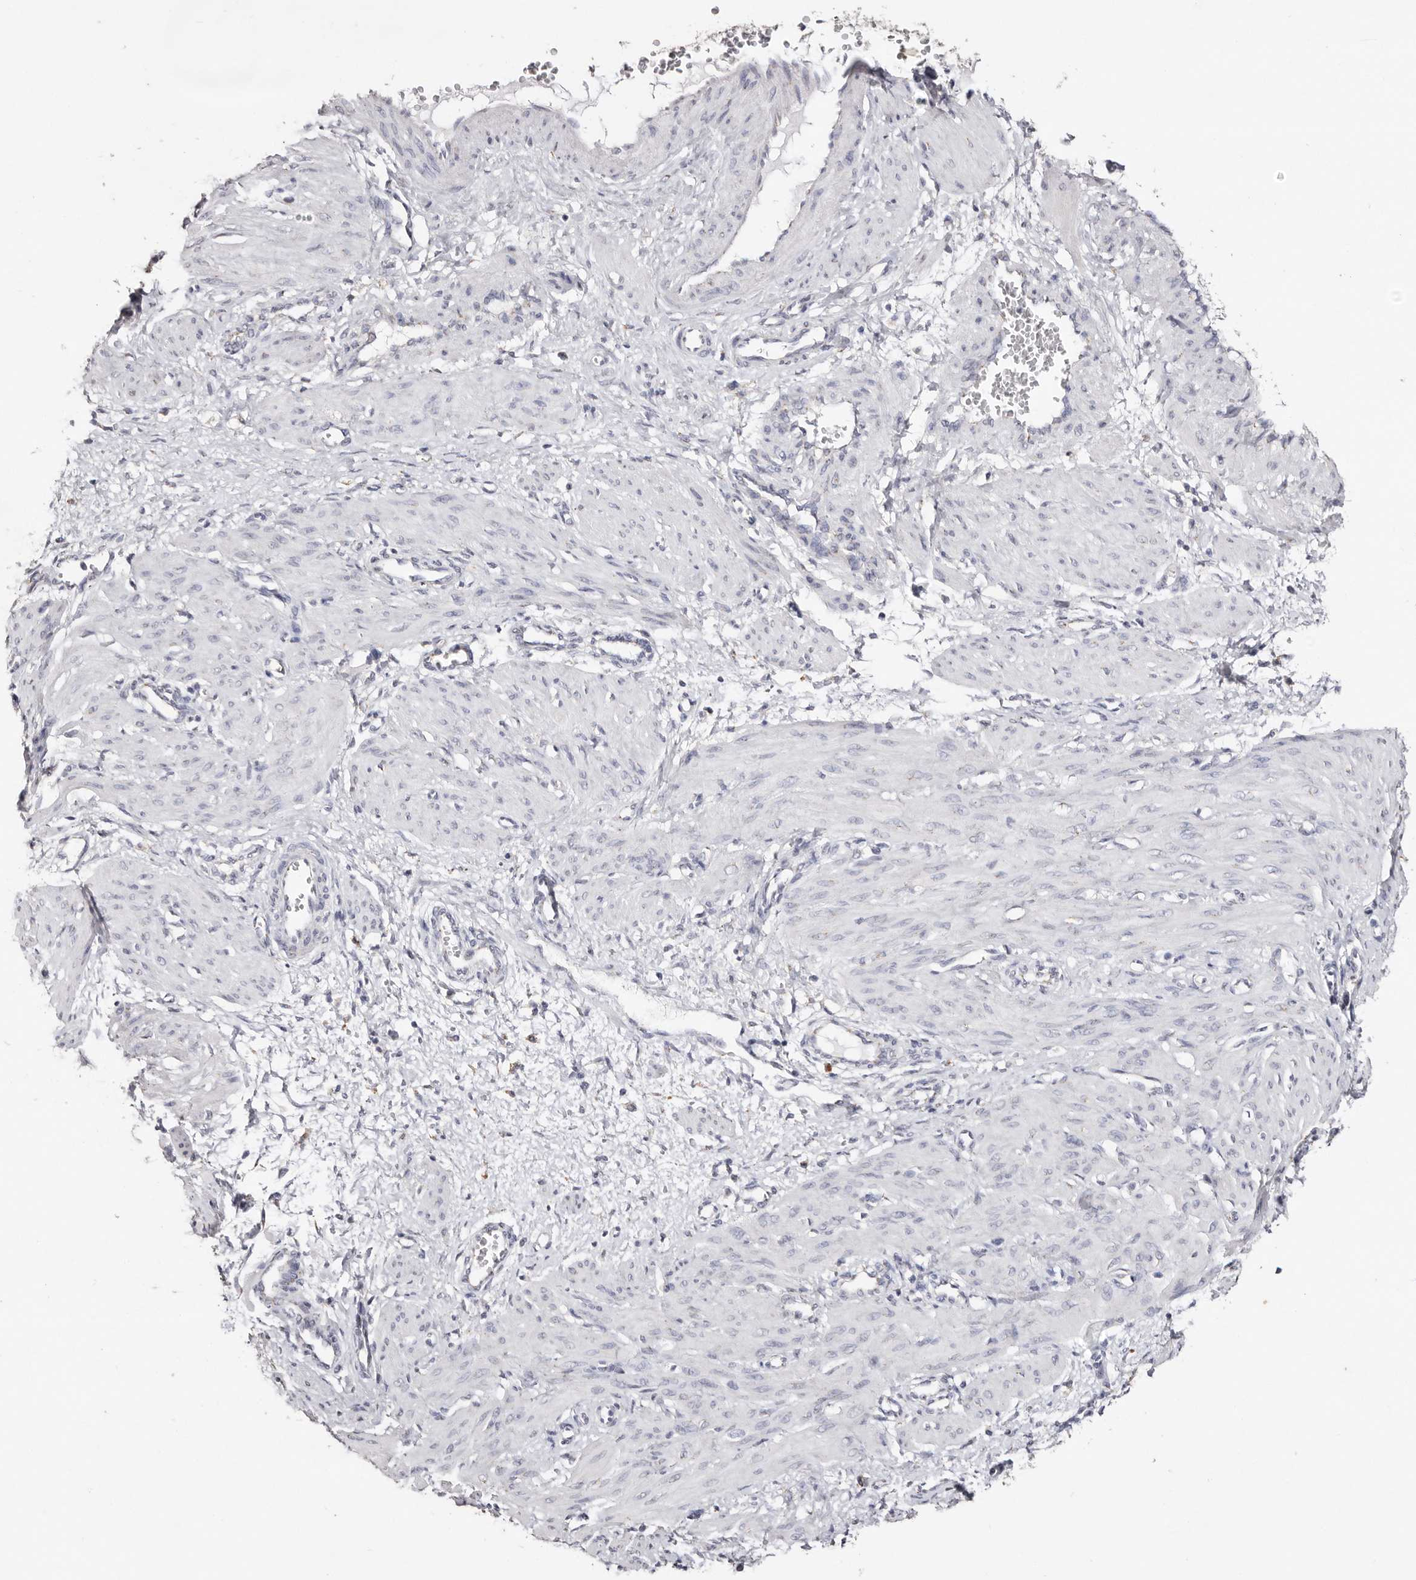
{"staining": {"intensity": "negative", "quantity": "none", "location": "none"}, "tissue": "smooth muscle", "cell_type": "Smooth muscle cells", "image_type": "normal", "snomed": [{"axis": "morphology", "description": "Normal tissue, NOS"}, {"axis": "topography", "description": "Endometrium"}], "caption": "A high-resolution image shows immunohistochemistry (IHC) staining of unremarkable smooth muscle, which exhibits no significant staining in smooth muscle cells.", "gene": "LGALS7B", "patient": {"sex": "female", "age": 33}}